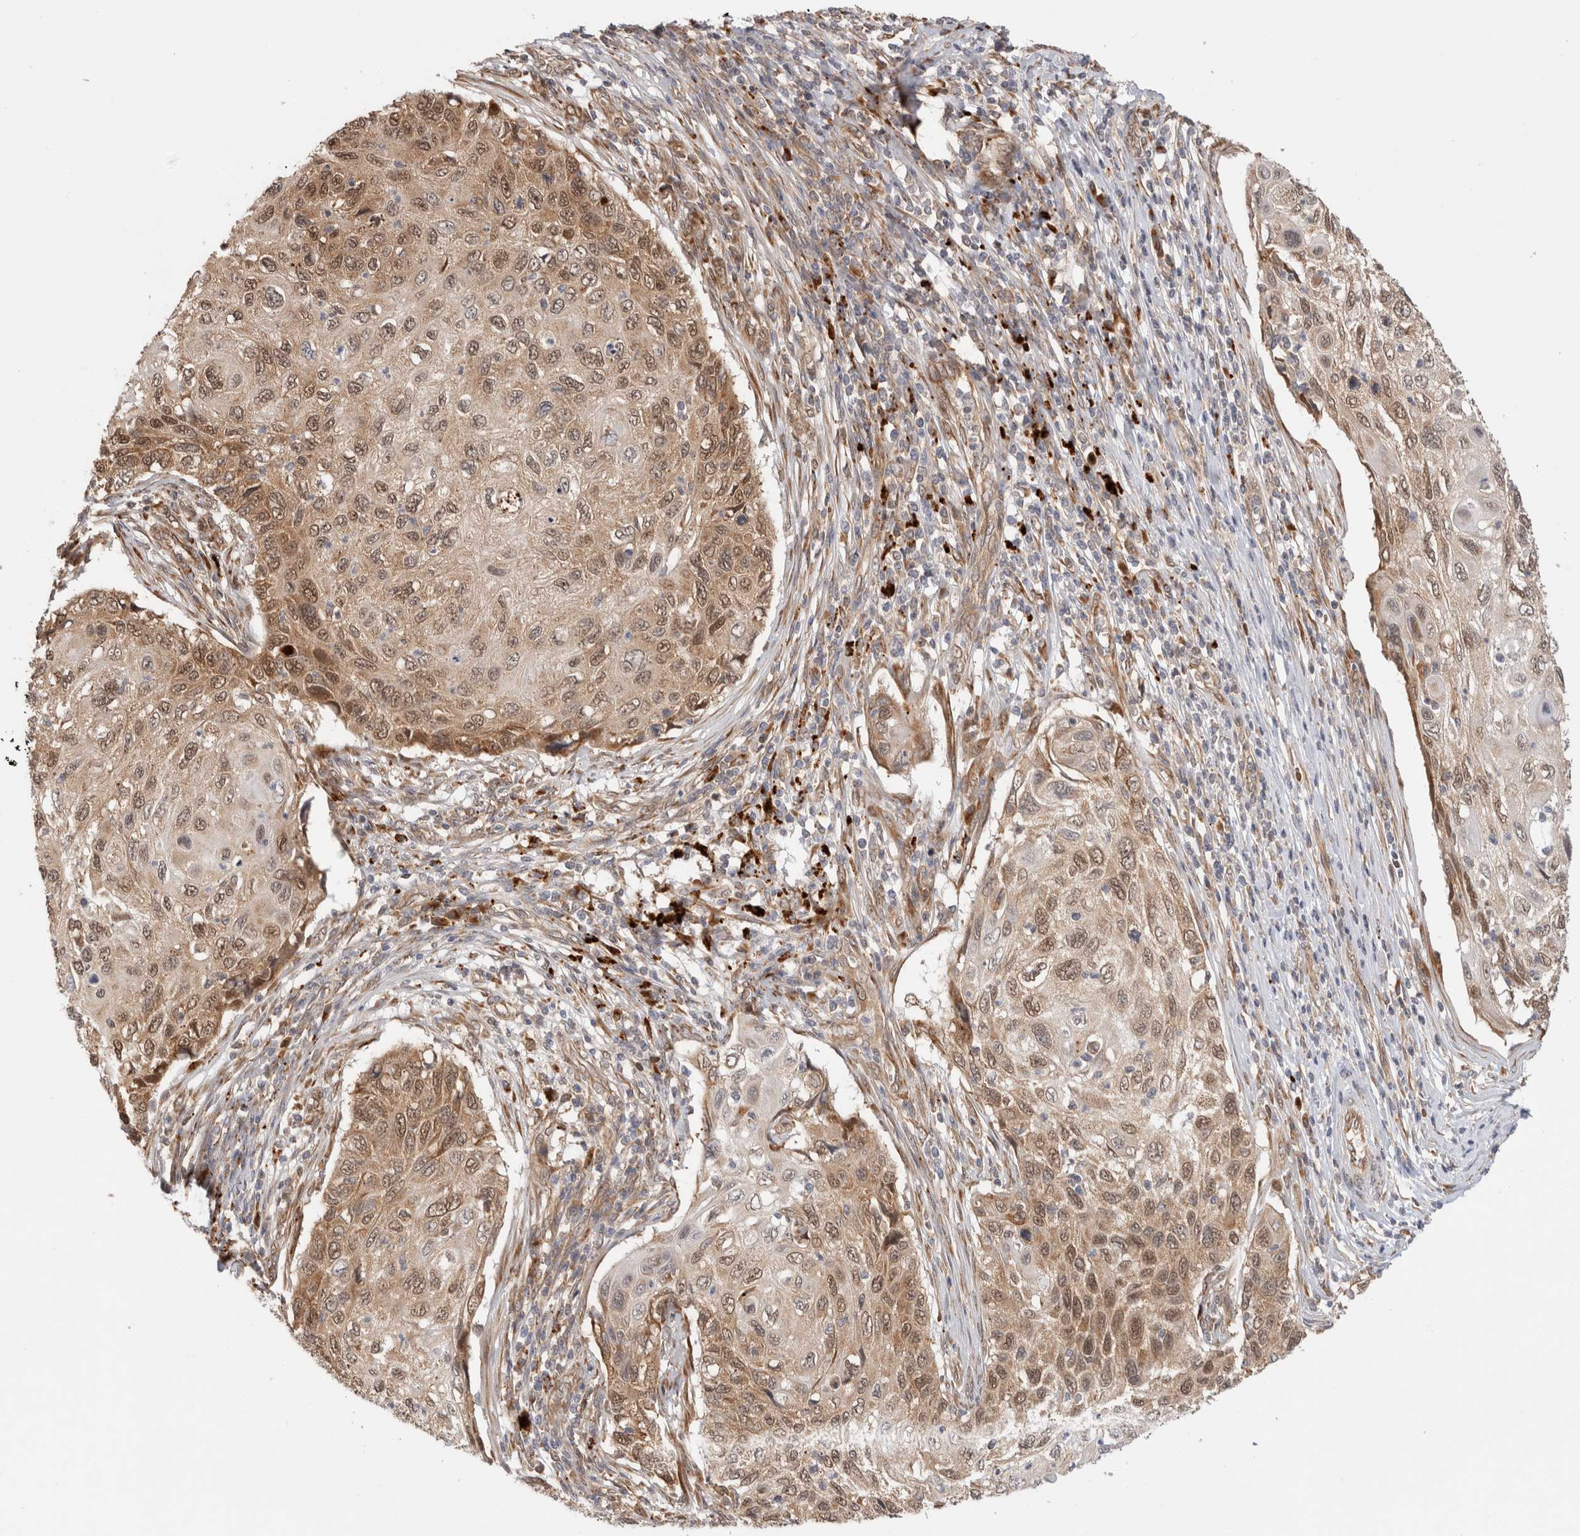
{"staining": {"intensity": "weak", "quantity": ">75%", "location": "cytoplasmic/membranous,nuclear"}, "tissue": "cervical cancer", "cell_type": "Tumor cells", "image_type": "cancer", "snomed": [{"axis": "morphology", "description": "Squamous cell carcinoma, NOS"}, {"axis": "topography", "description": "Cervix"}], "caption": "Squamous cell carcinoma (cervical) stained with immunohistochemistry (IHC) displays weak cytoplasmic/membranous and nuclear expression in approximately >75% of tumor cells. The protein is shown in brown color, while the nuclei are stained blue.", "gene": "ACTL9", "patient": {"sex": "female", "age": 70}}